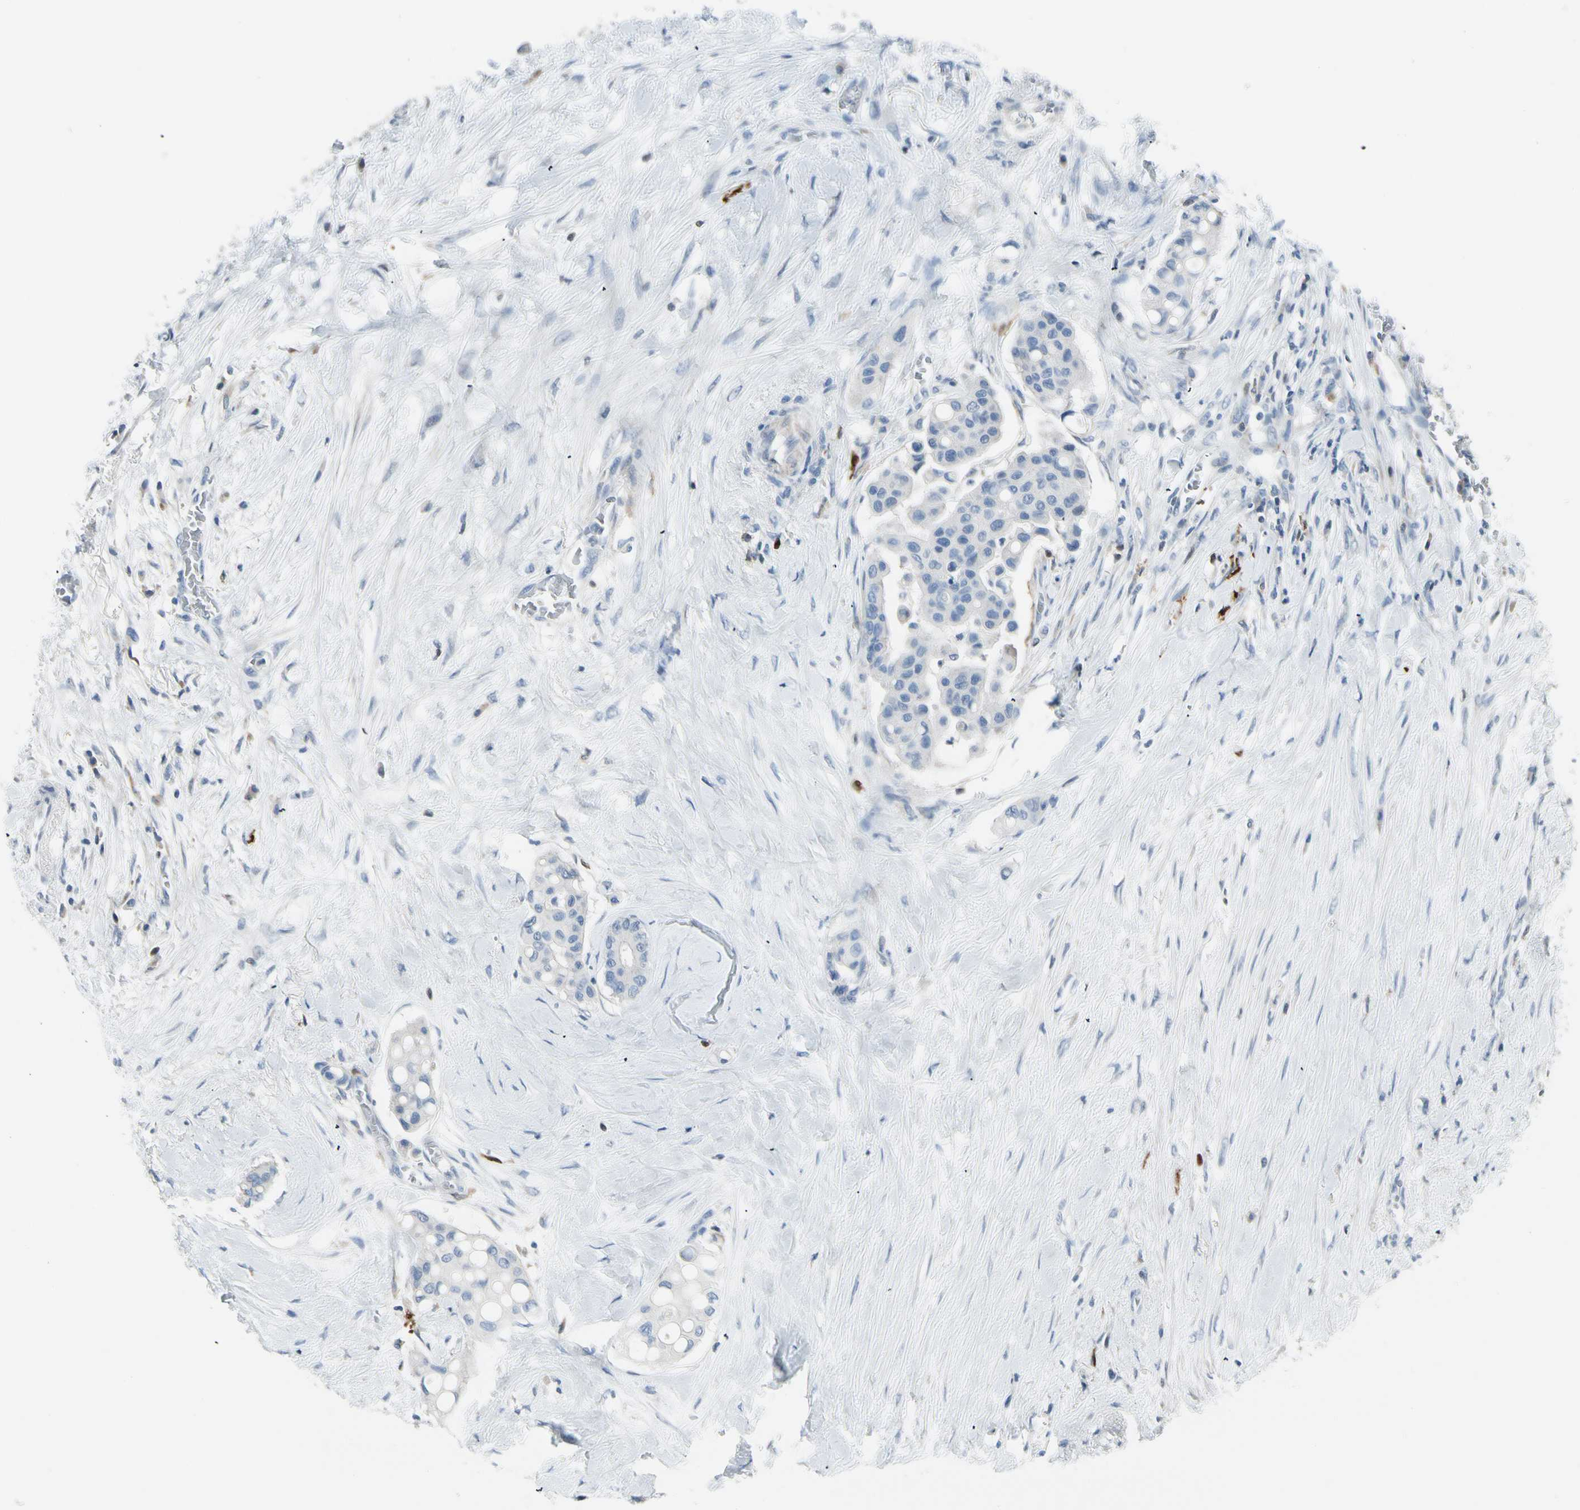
{"staining": {"intensity": "negative", "quantity": "none", "location": "none"}, "tissue": "colorectal cancer", "cell_type": "Tumor cells", "image_type": "cancer", "snomed": [{"axis": "morphology", "description": "Normal tissue, NOS"}, {"axis": "morphology", "description": "Adenocarcinoma, NOS"}, {"axis": "topography", "description": "Colon"}], "caption": "Immunohistochemistry micrograph of colorectal cancer stained for a protein (brown), which exhibits no expression in tumor cells.", "gene": "TRAF1", "patient": {"sex": "male", "age": 82}}